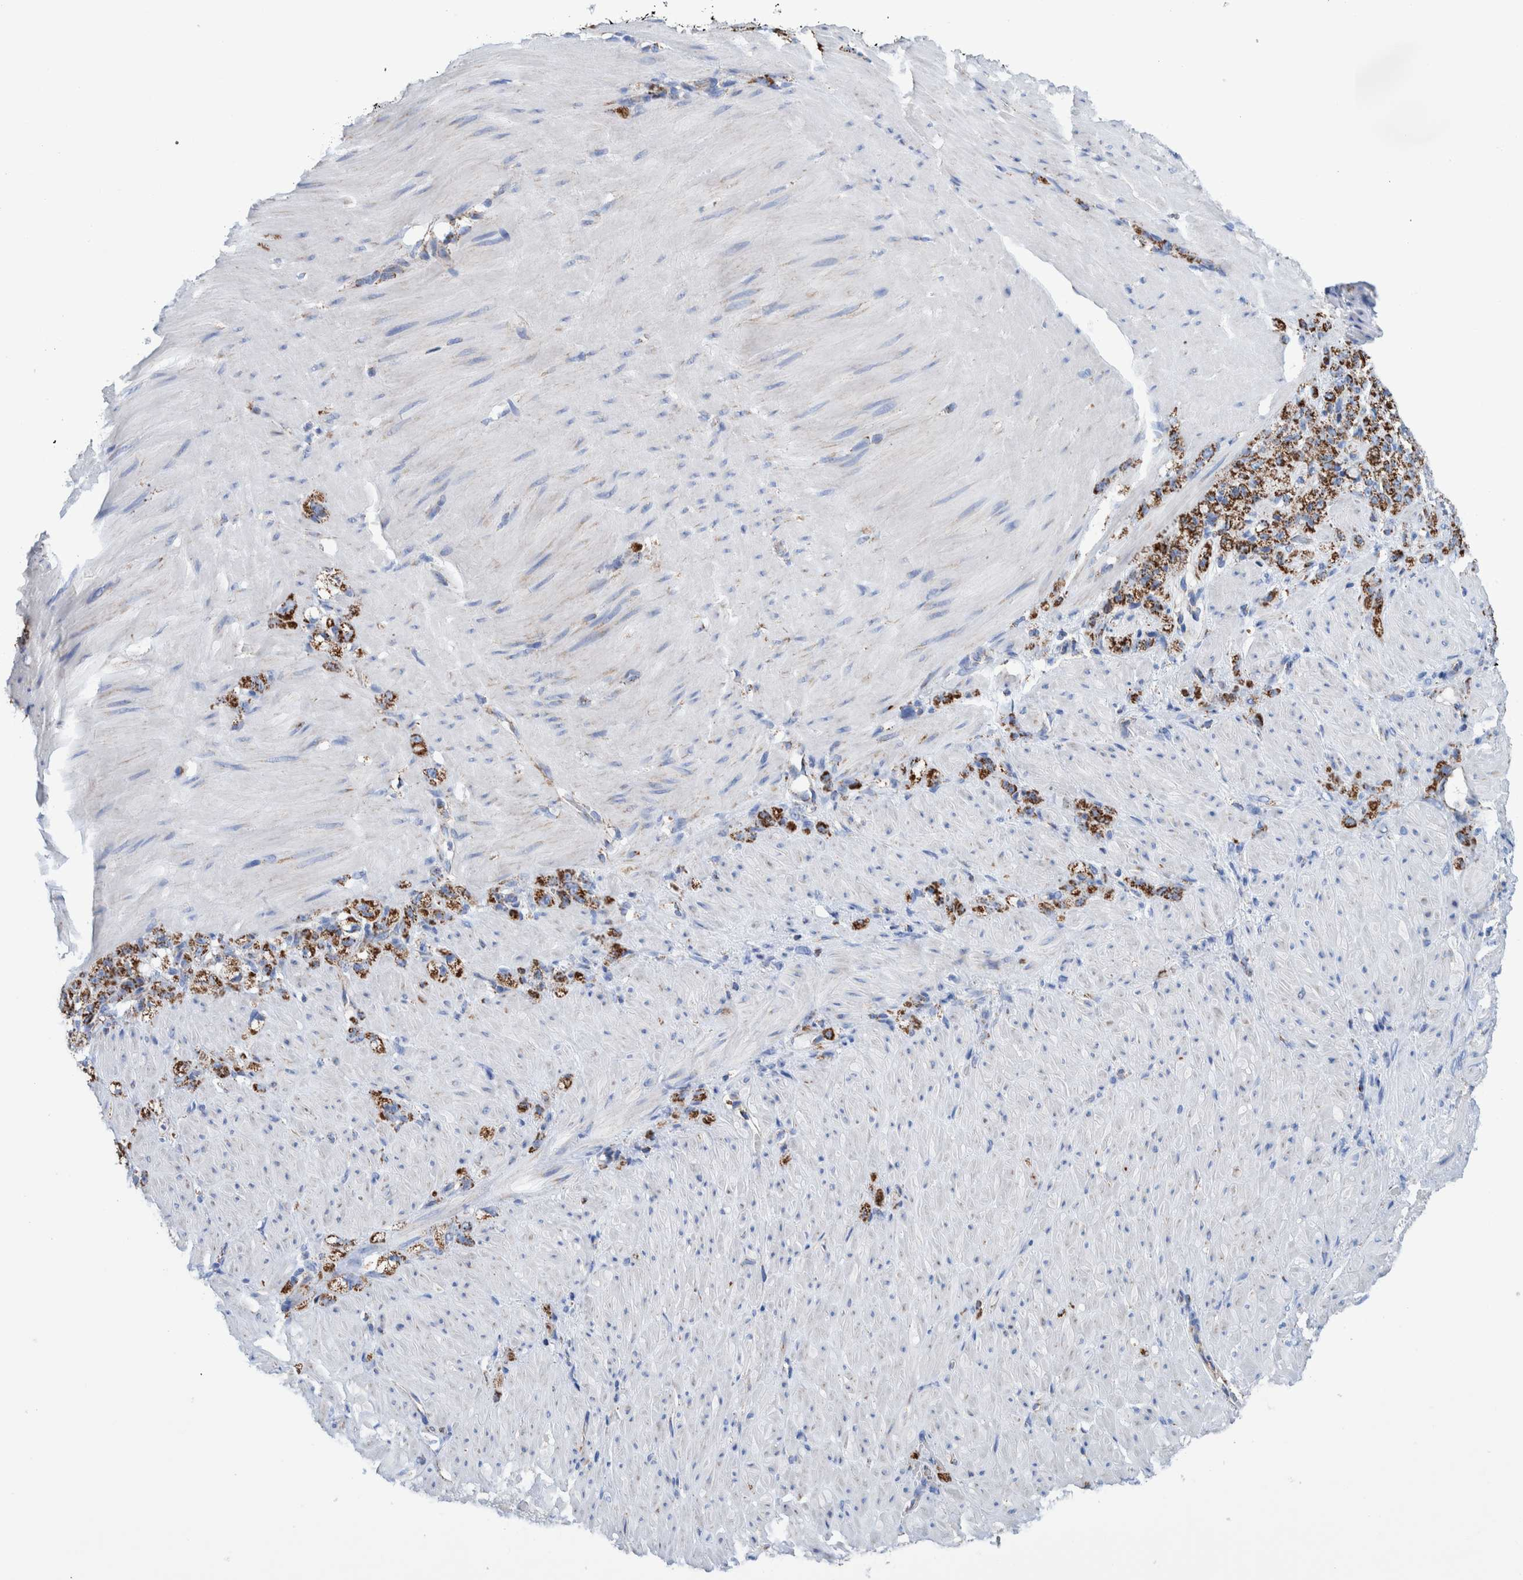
{"staining": {"intensity": "moderate", "quantity": ">75%", "location": "cytoplasmic/membranous"}, "tissue": "stomach cancer", "cell_type": "Tumor cells", "image_type": "cancer", "snomed": [{"axis": "morphology", "description": "Normal tissue, NOS"}, {"axis": "morphology", "description": "Adenocarcinoma, NOS"}, {"axis": "topography", "description": "Stomach"}], "caption": "A photomicrograph of human adenocarcinoma (stomach) stained for a protein demonstrates moderate cytoplasmic/membranous brown staining in tumor cells.", "gene": "DECR1", "patient": {"sex": "male", "age": 82}}